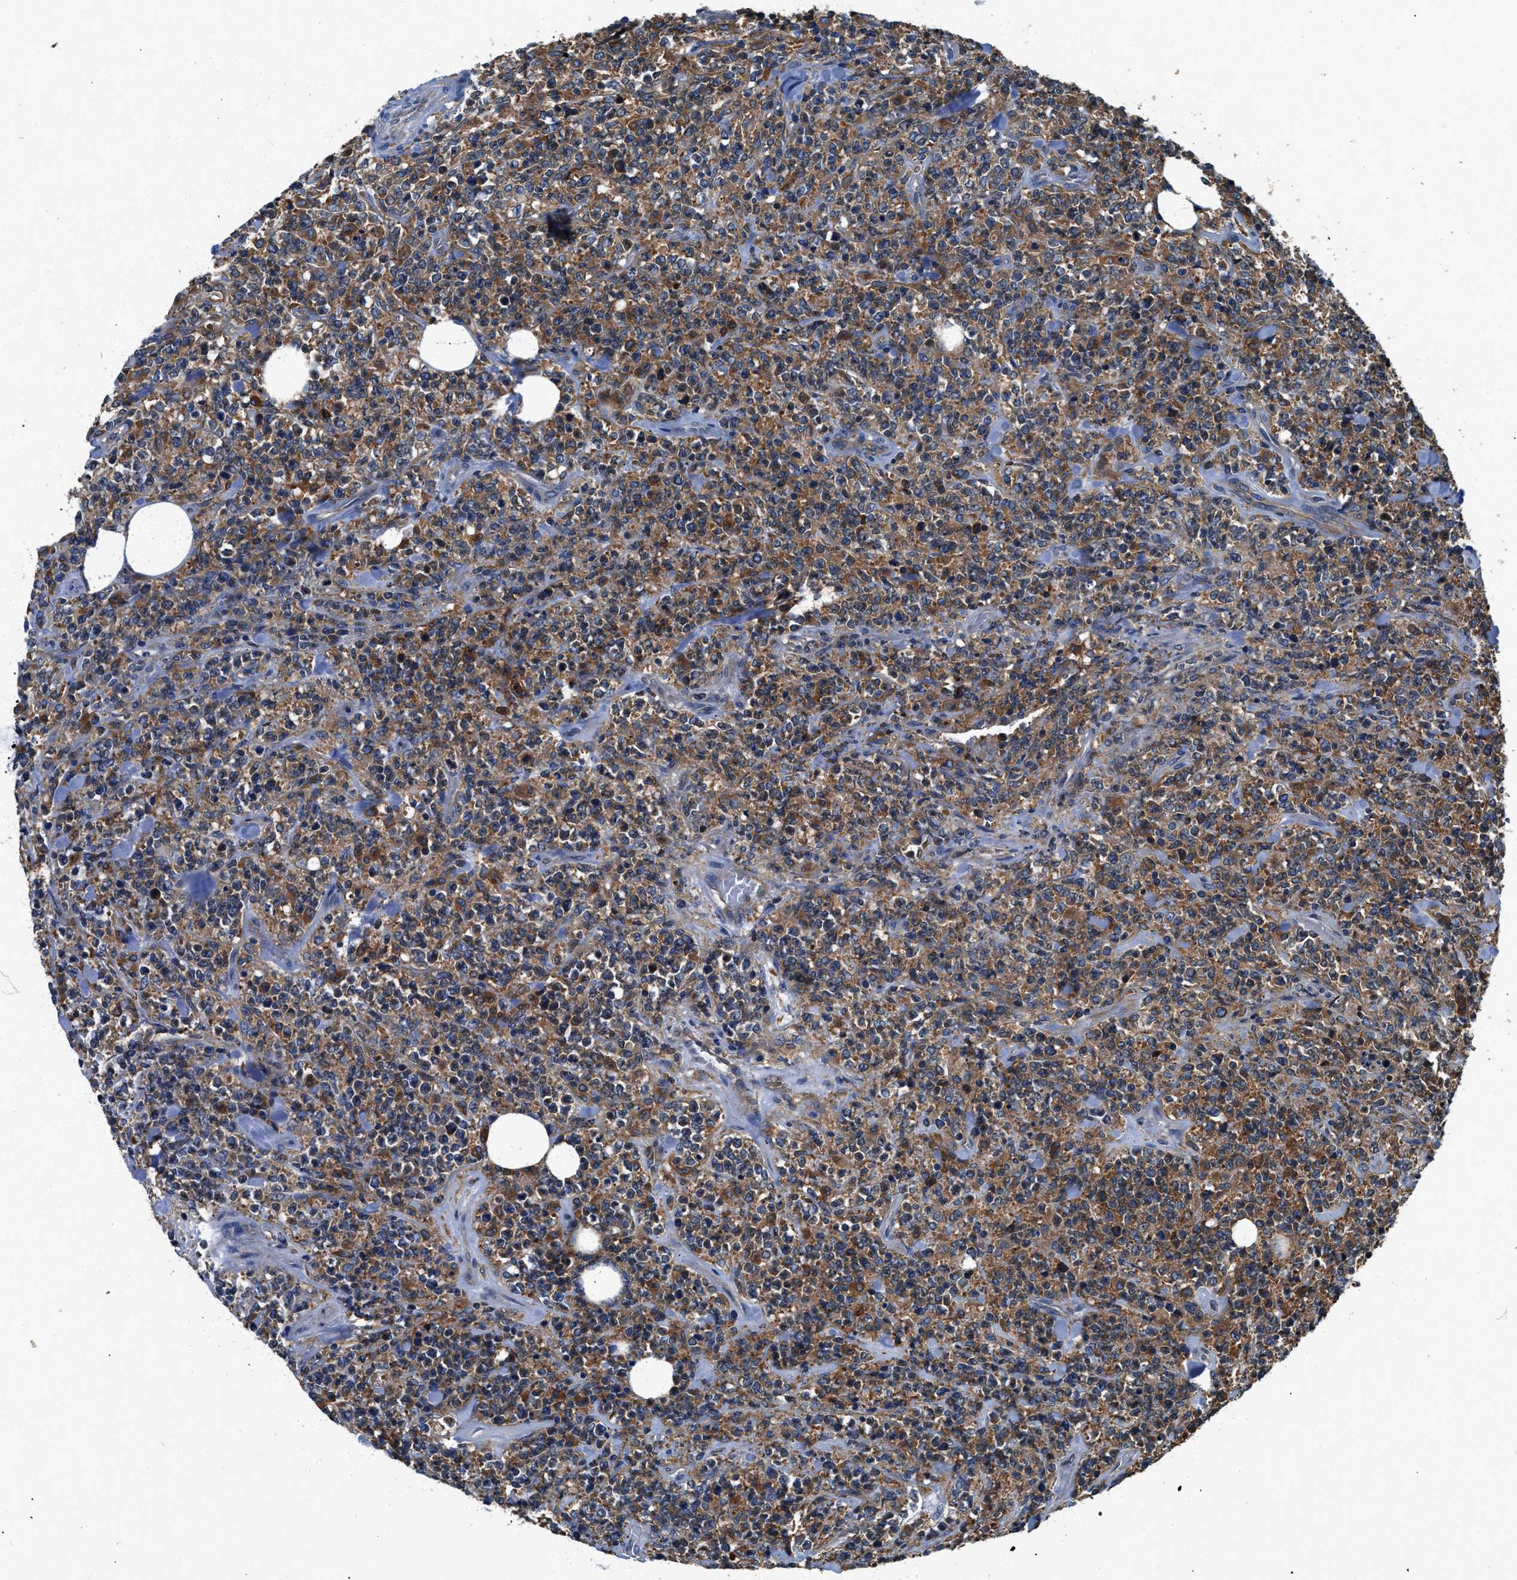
{"staining": {"intensity": "weak", "quantity": ">75%", "location": "cytoplasmic/membranous"}, "tissue": "lymphoma", "cell_type": "Tumor cells", "image_type": "cancer", "snomed": [{"axis": "morphology", "description": "Malignant lymphoma, non-Hodgkin's type, High grade"}, {"axis": "topography", "description": "Soft tissue"}], "caption": "Lymphoma tissue shows weak cytoplasmic/membranous expression in approximately >75% of tumor cells", "gene": "PKM", "patient": {"sex": "male", "age": 18}}